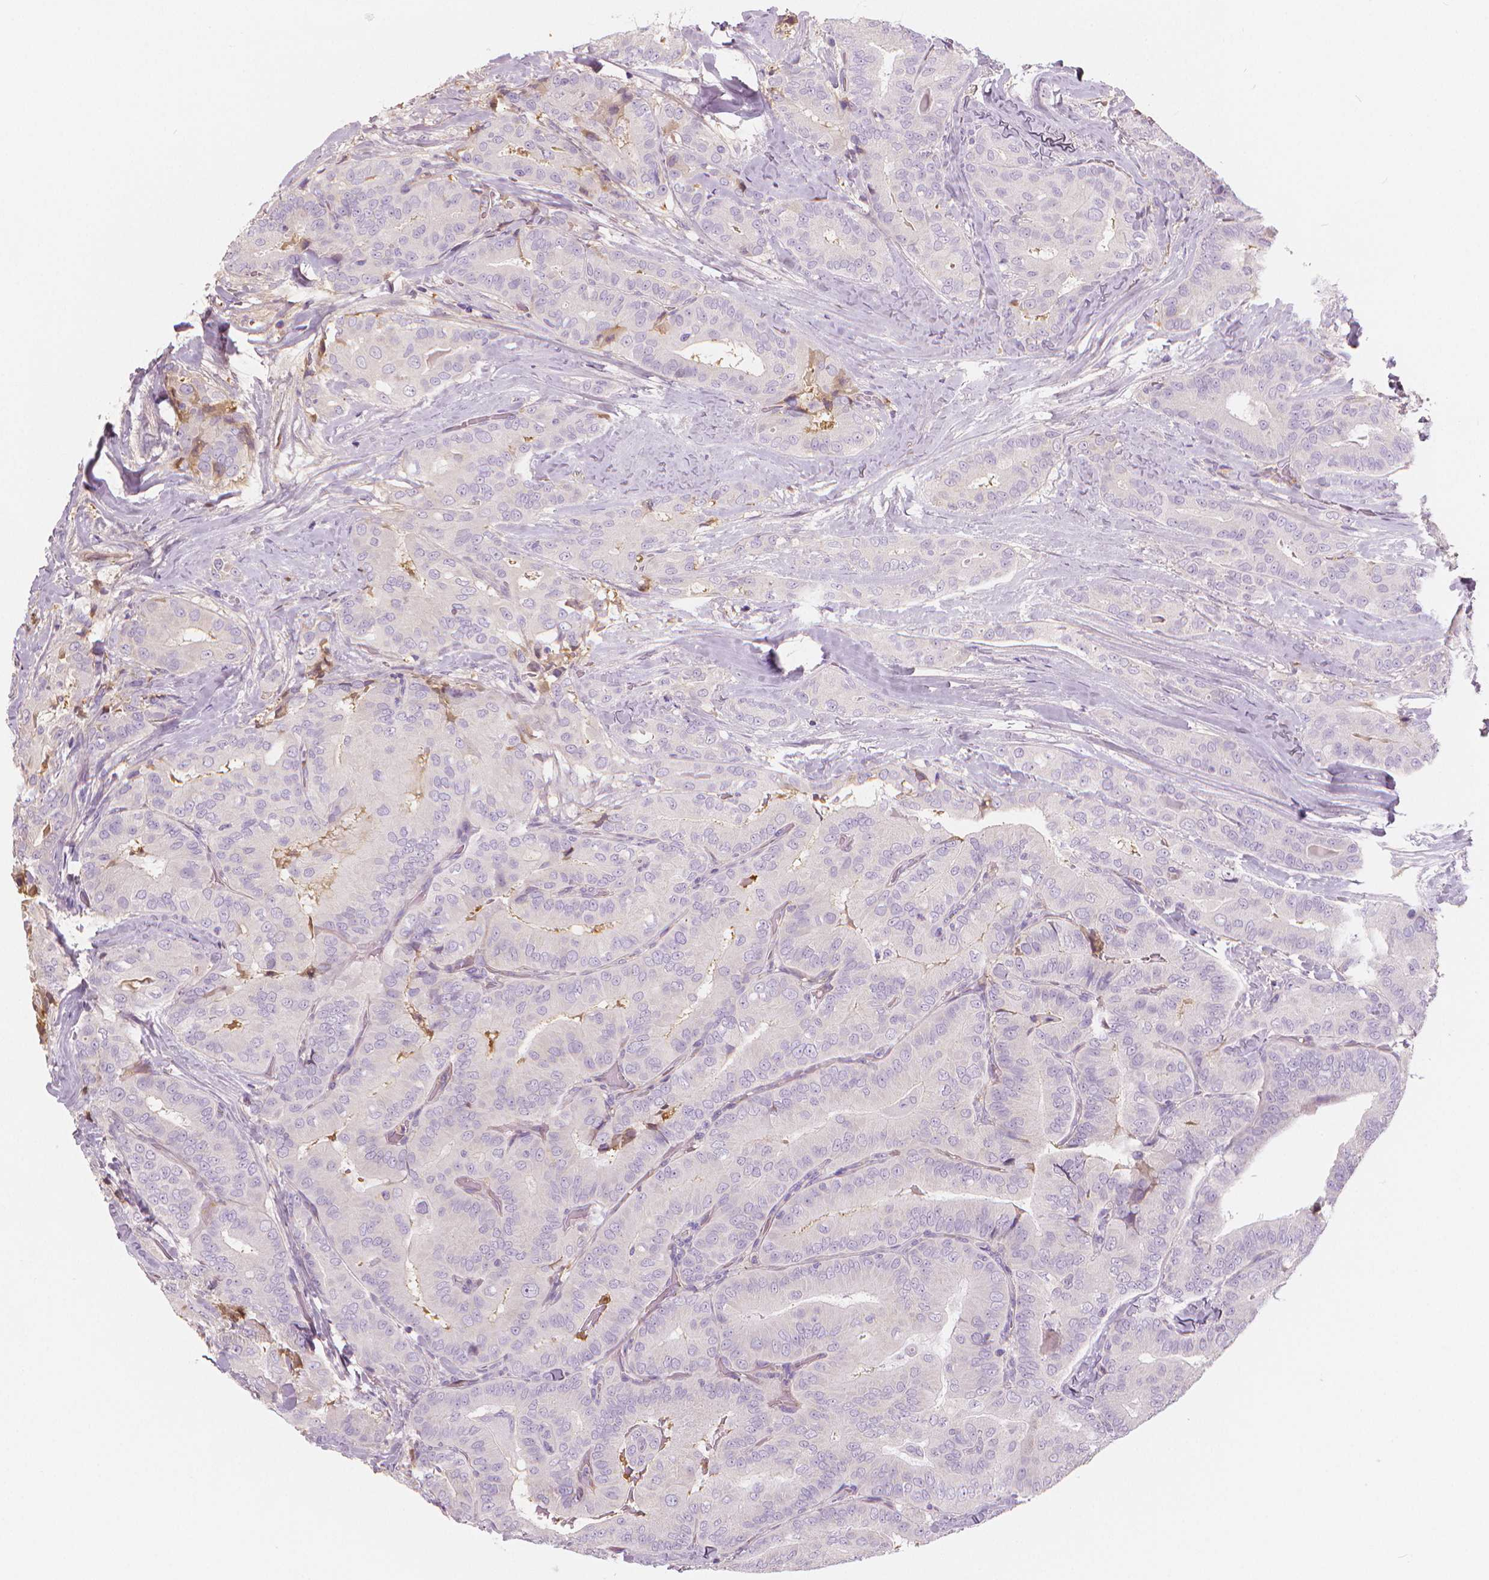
{"staining": {"intensity": "negative", "quantity": "none", "location": "none"}, "tissue": "thyroid cancer", "cell_type": "Tumor cells", "image_type": "cancer", "snomed": [{"axis": "morphology", "description": "Papillary adenocarcinoma, NOS"}, {"axis": "topography", "description": "Thyroid gland"}], "caption": "The histopathology image reveals no significant staining in tumor cells of thyroid papillary adenocarcinoma.", "gene": "APOA4", "patient": {"sex": "male", "age": 61}}